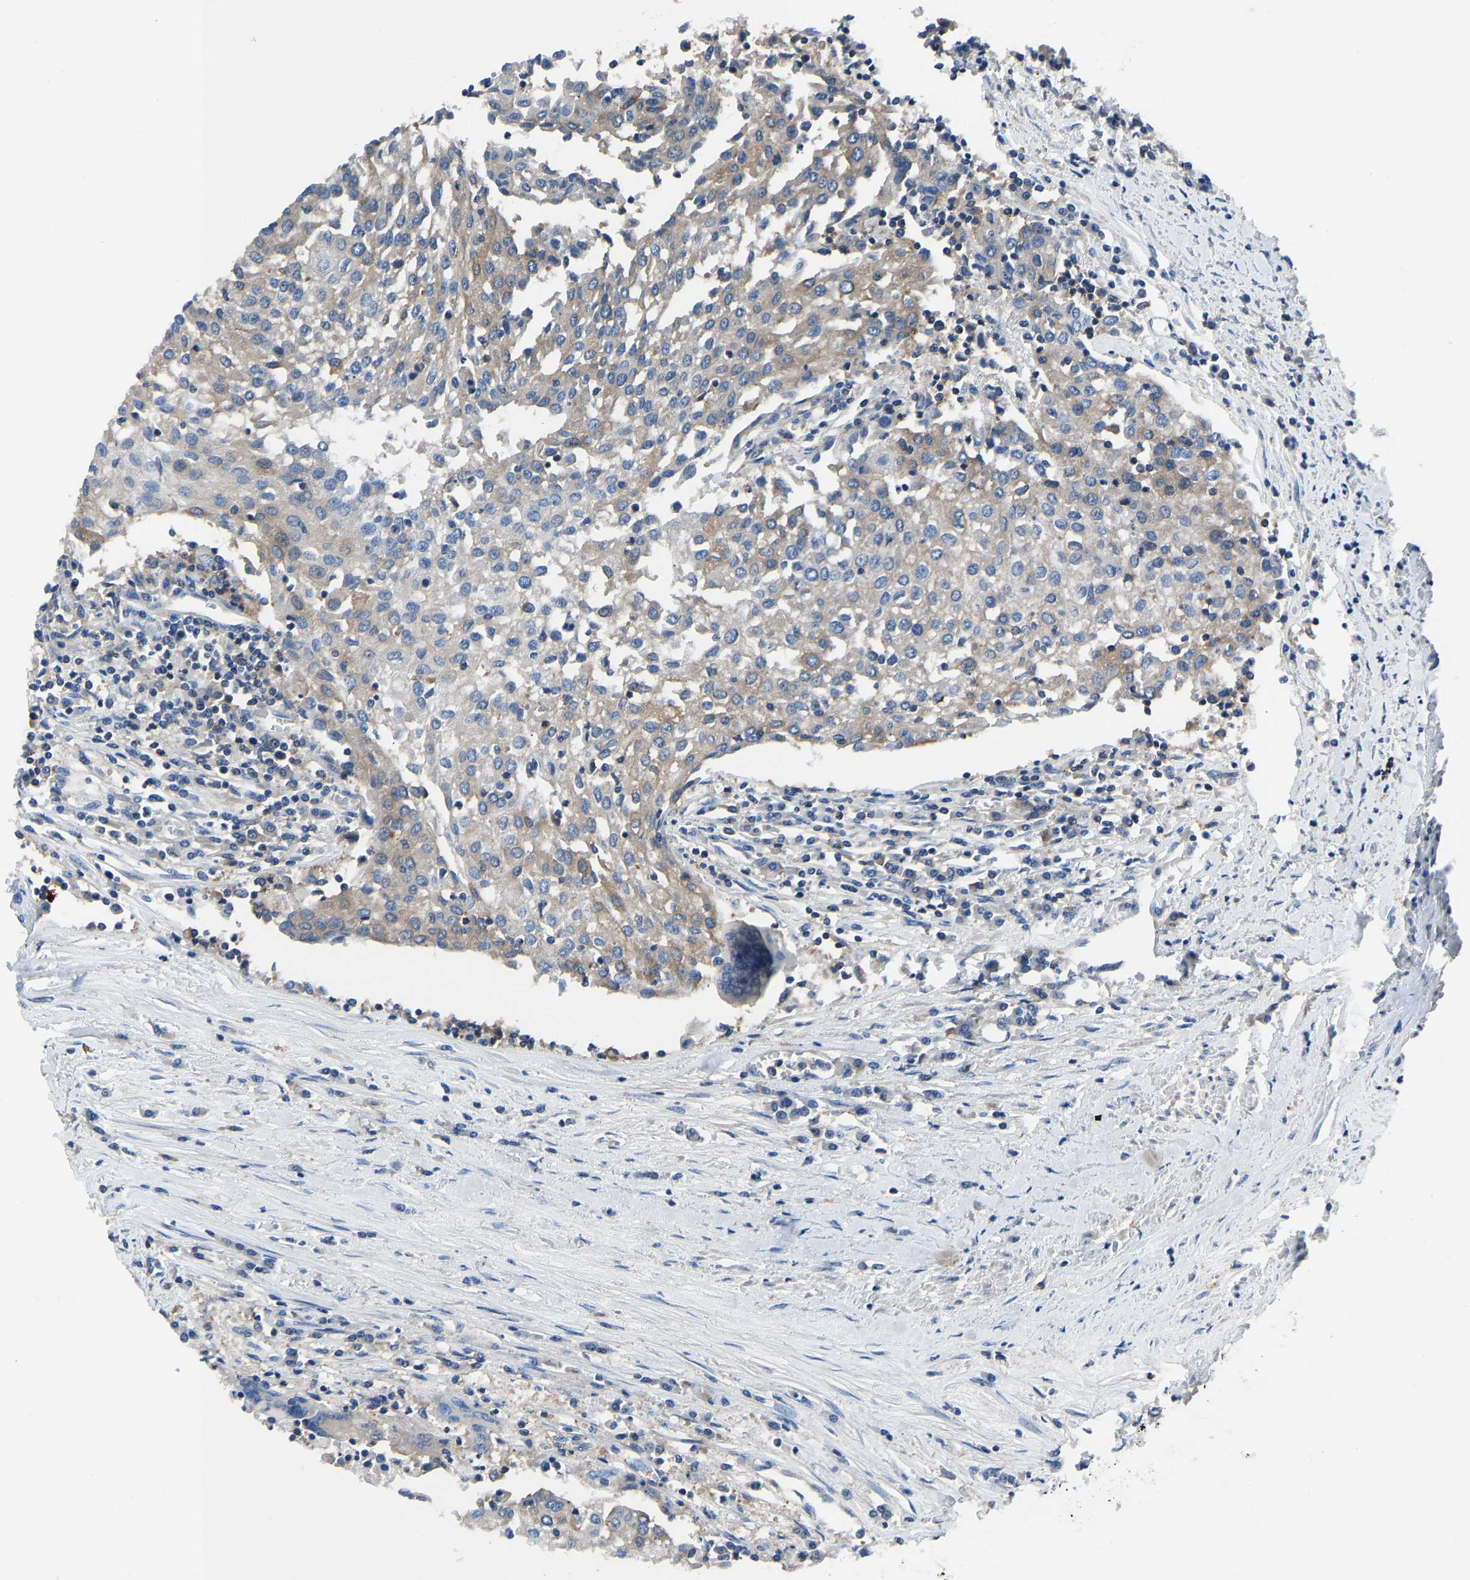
{"staining": {"intensity": "weak", "quantity": ">75%", "location": "cytoplasmic/membranous"}, "tissue": "urothelial cancer", "cell_type": "Tumor cells", "image_type": "cancer", "snomed": [{"axis": "morphology", "description": "Urothelial carcinoma, High grade"}, {"axis": "topography", "description": "Urinary bladder"}], "caption": "Weak cytoplasmic/membranous positivity is identified in about >75% of tumor cells in urothelial cancer. (Stains: DAB (3,3'-diaminobenzidine) in brown, nuclei in blue, Microscopy: brightfield microscopy at high magnification).", "gene": "PRKAR1A", "patient": {"sex": "female", "age": 85}}